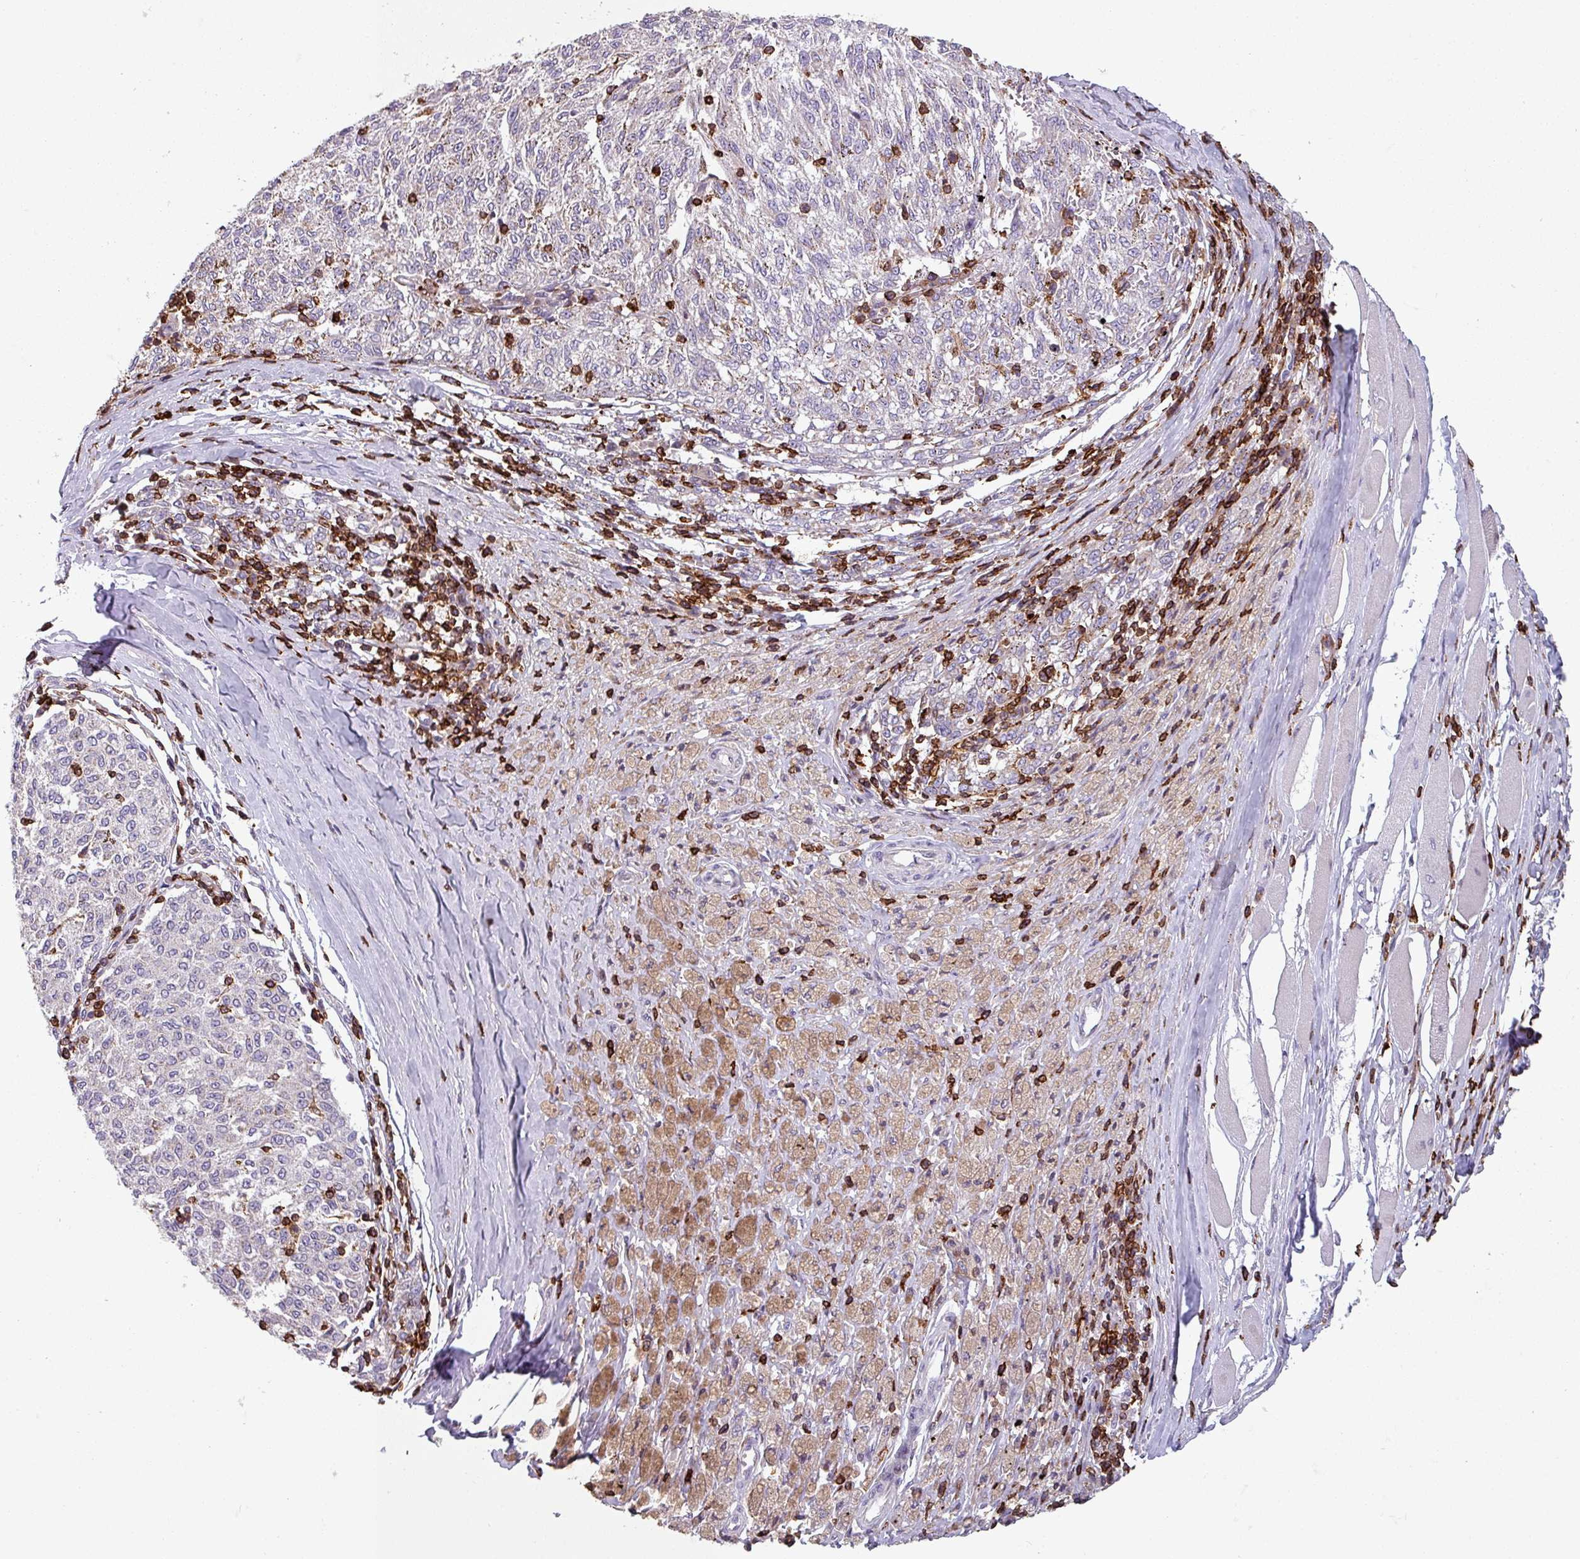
{"staining": {"intensity": "negative", "quantity": "none", "location": "none"}, "tissue": "melanoma", "cell_type": "Tumor cells", "image_type": "cancer", "snomed": [{"axis": "morphology", "description": "Malignant melanoma, NOS"}, {"axis": "topography", "description": "Skin"}], "caption": "Tumor cells are negative for brown protein staining in melanoma. Nuclei are stained in blue.", "gene": "NEDD9", "patient": {"sex": "female", "age": 72}}